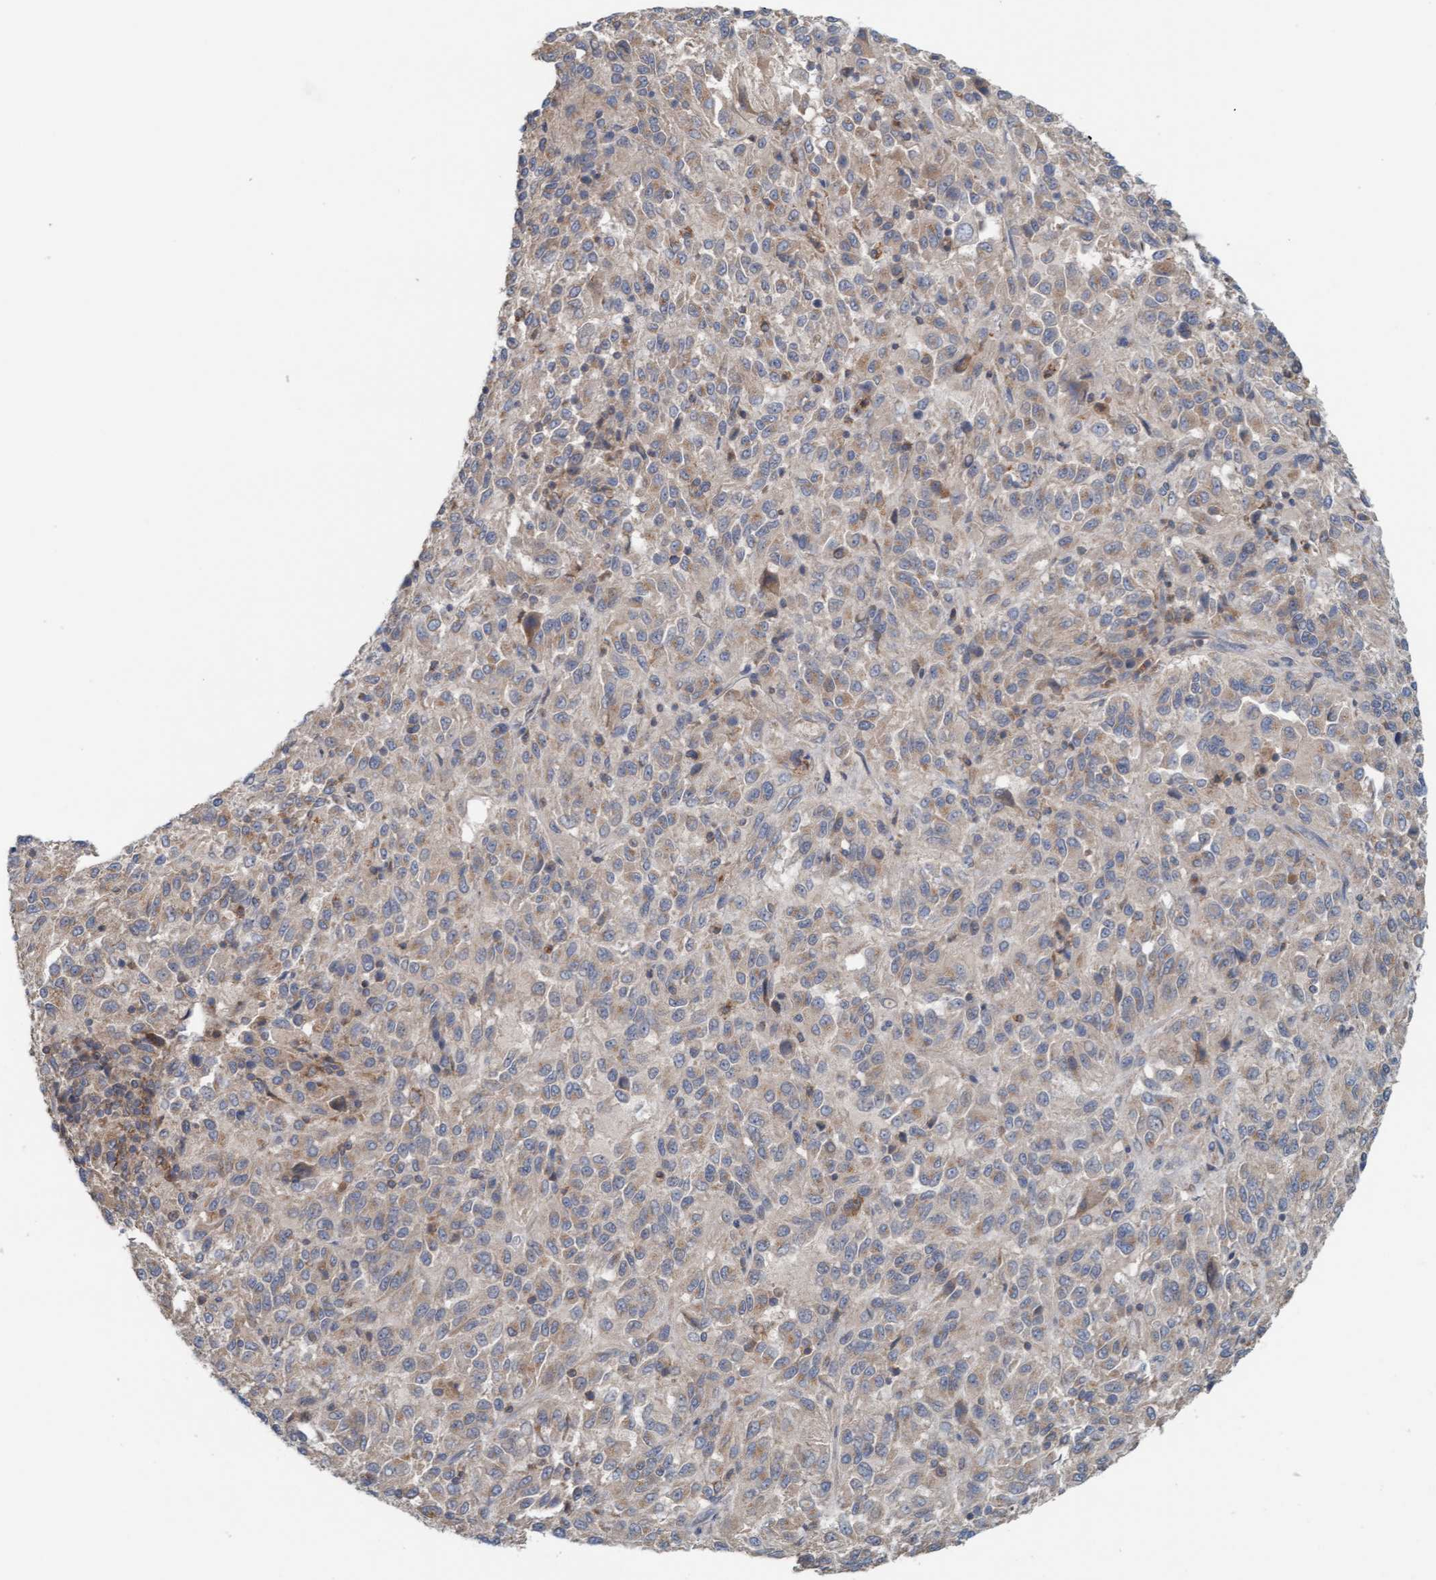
{"staining": {"intensity": "weak", "quantity": "<25%", "location": "cytoplasmic/membranous"}, "tissue": "melanoma", "cell_type": "Tumor cells", "image_type": "cancer", "snomed": [{"axis": "morphology", "description": "Malignant melanoma, Metastatic site"}, {"axis": "topography", "description": "Lung"}], "caption": "This histopathology image is of melanoma stained with IHC to label a protein in brown with the nuclei are counter-stained blue. There is no positivity in tumor cells.", "gene": "UBAP1", "patient": {"sex": "male", "age": 64}}